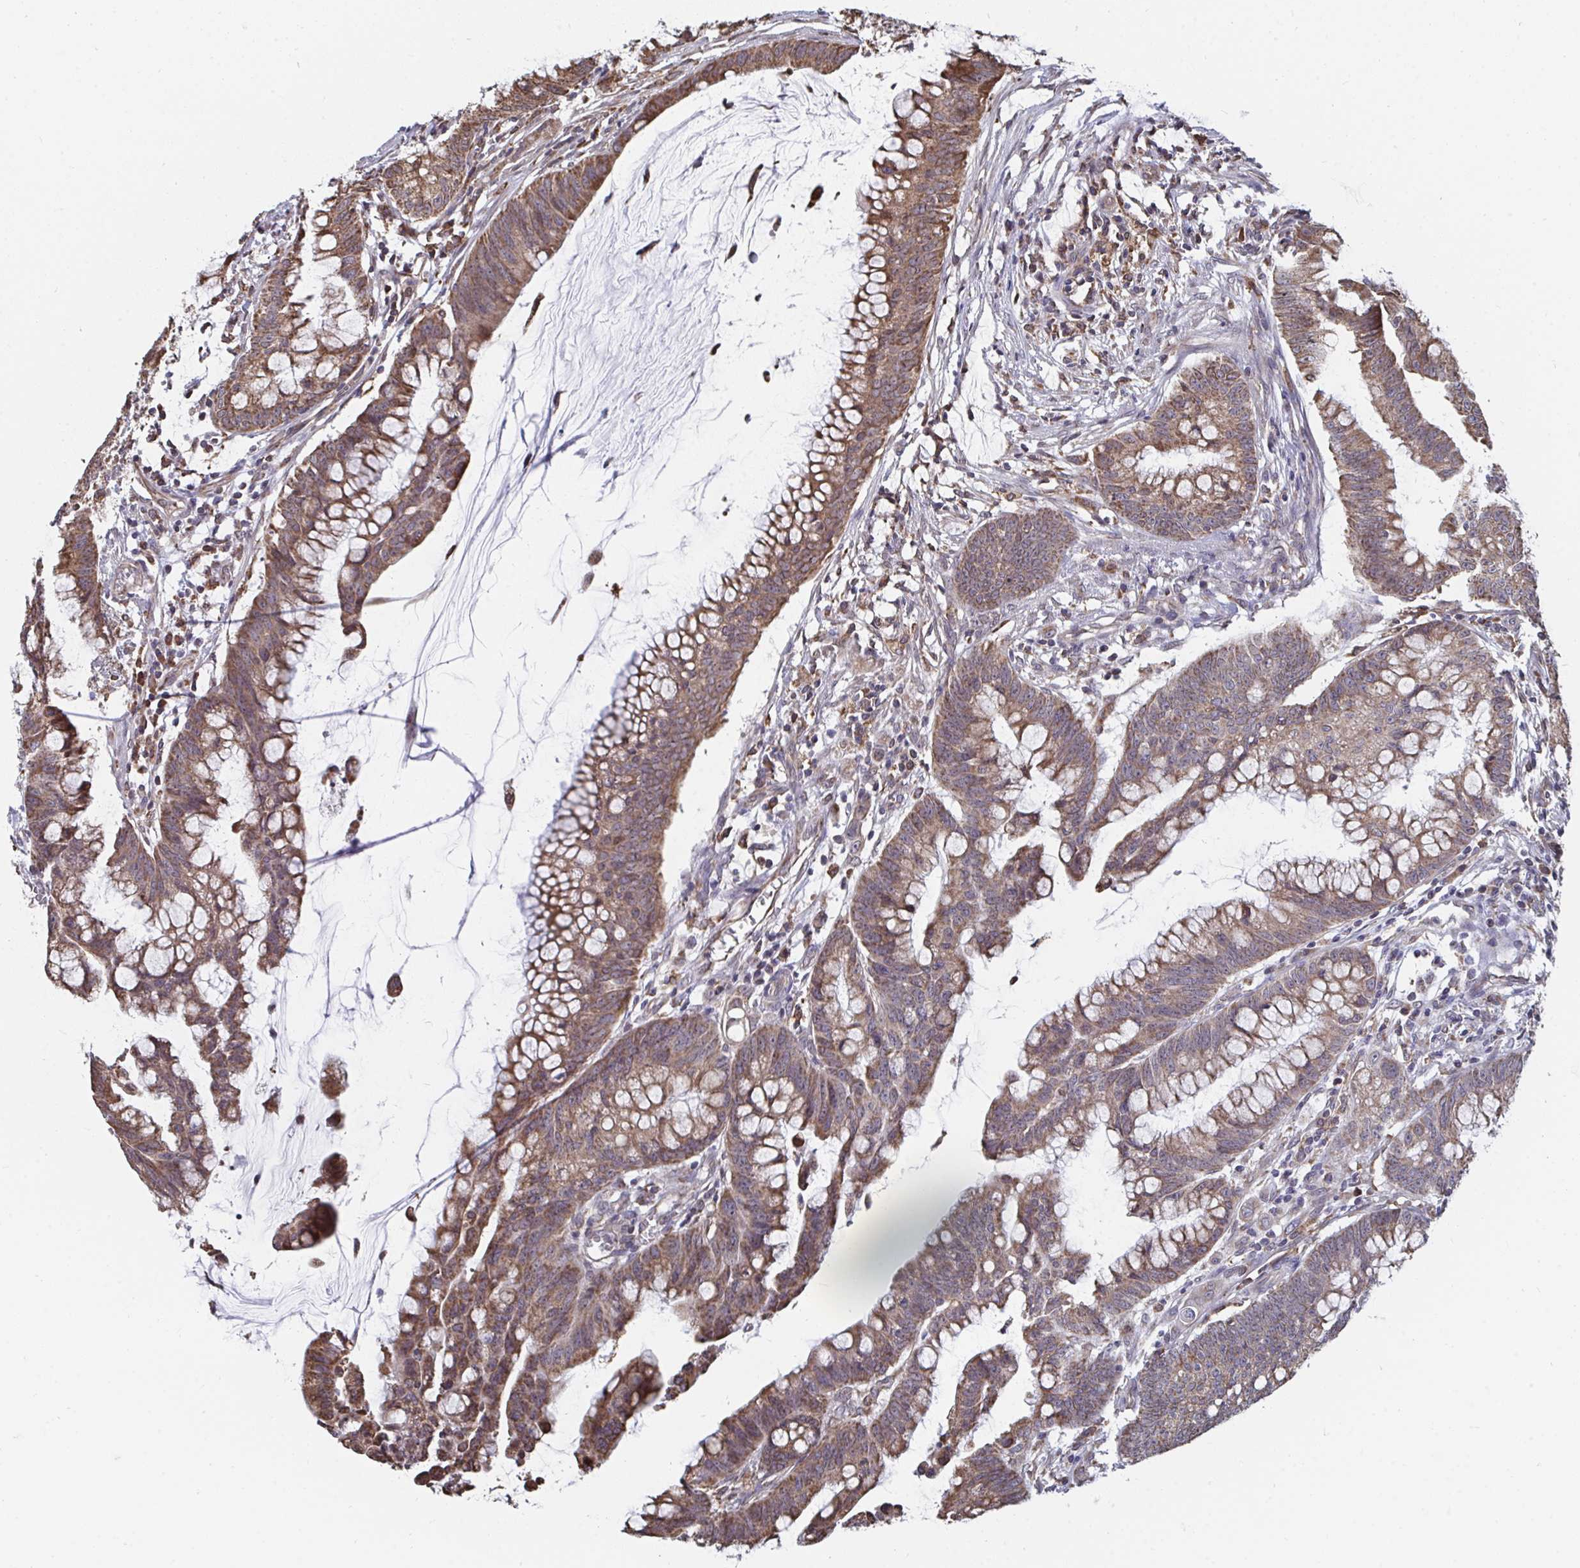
{"staining": {"intensity": "moderate", "quantity": ">75%", "location": "cytoplasmic/membranous"}, "tissue": "colorectal cancer", "cell_type": "Tumor cells", "image_type": "cancer", "snomed": [{"axis": "morphology", "description": "Adenocarcinoma, NOS"}, {"axis": "topography", "description": "Colon"}], "caption": "Human colorectal adenocarcinoma stained for a protein (brown) reveals moderate cytoplasmic/membranous positive positivity in approximately >75% of tumor cells.", "gene": "ELAVL1", "patient": {"sex": "male", "age": 62}}